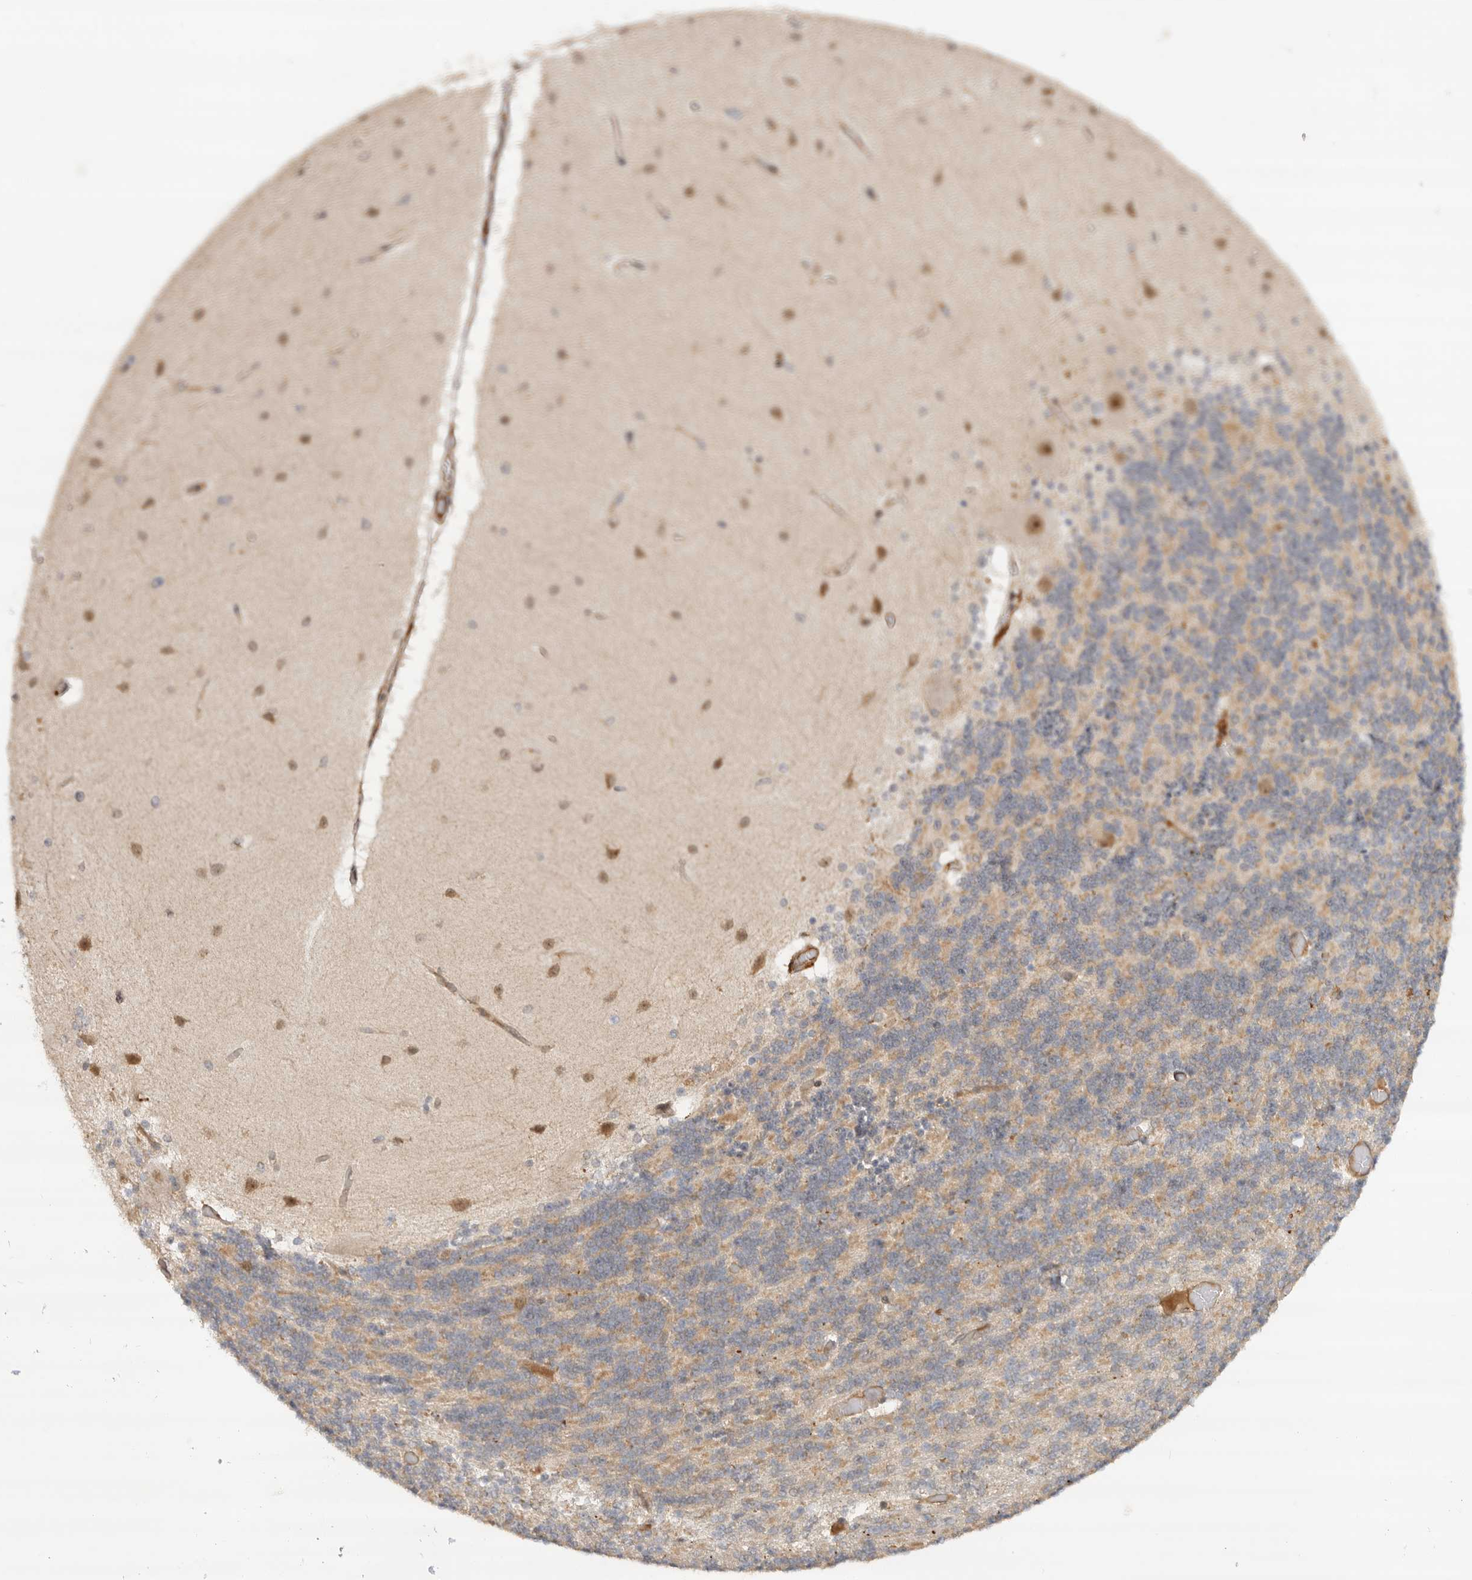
{"staining": {"intensity": "moderate", "quantity": "<25%", "location": "cytoplasmic/membranous"}, "tissue": "cerebellum", "cell_type": "Cells in granular layer", "image_type": "normal", "snomed": [{"axis": "morphology", "description": "Normal tissue, NOS"}, {"axis": "topography", "description": "Cerebellum"}], "caption": "IHC (DAB (3,3'-diaminobenzidine)) staining of normal human cerebellum demonstrates moderate cytoplasmic/membranous protein staining in about <25% of cells in granular layer.", "gene": "DCAF8", "patient": {"sex": "female", "age": 54}}